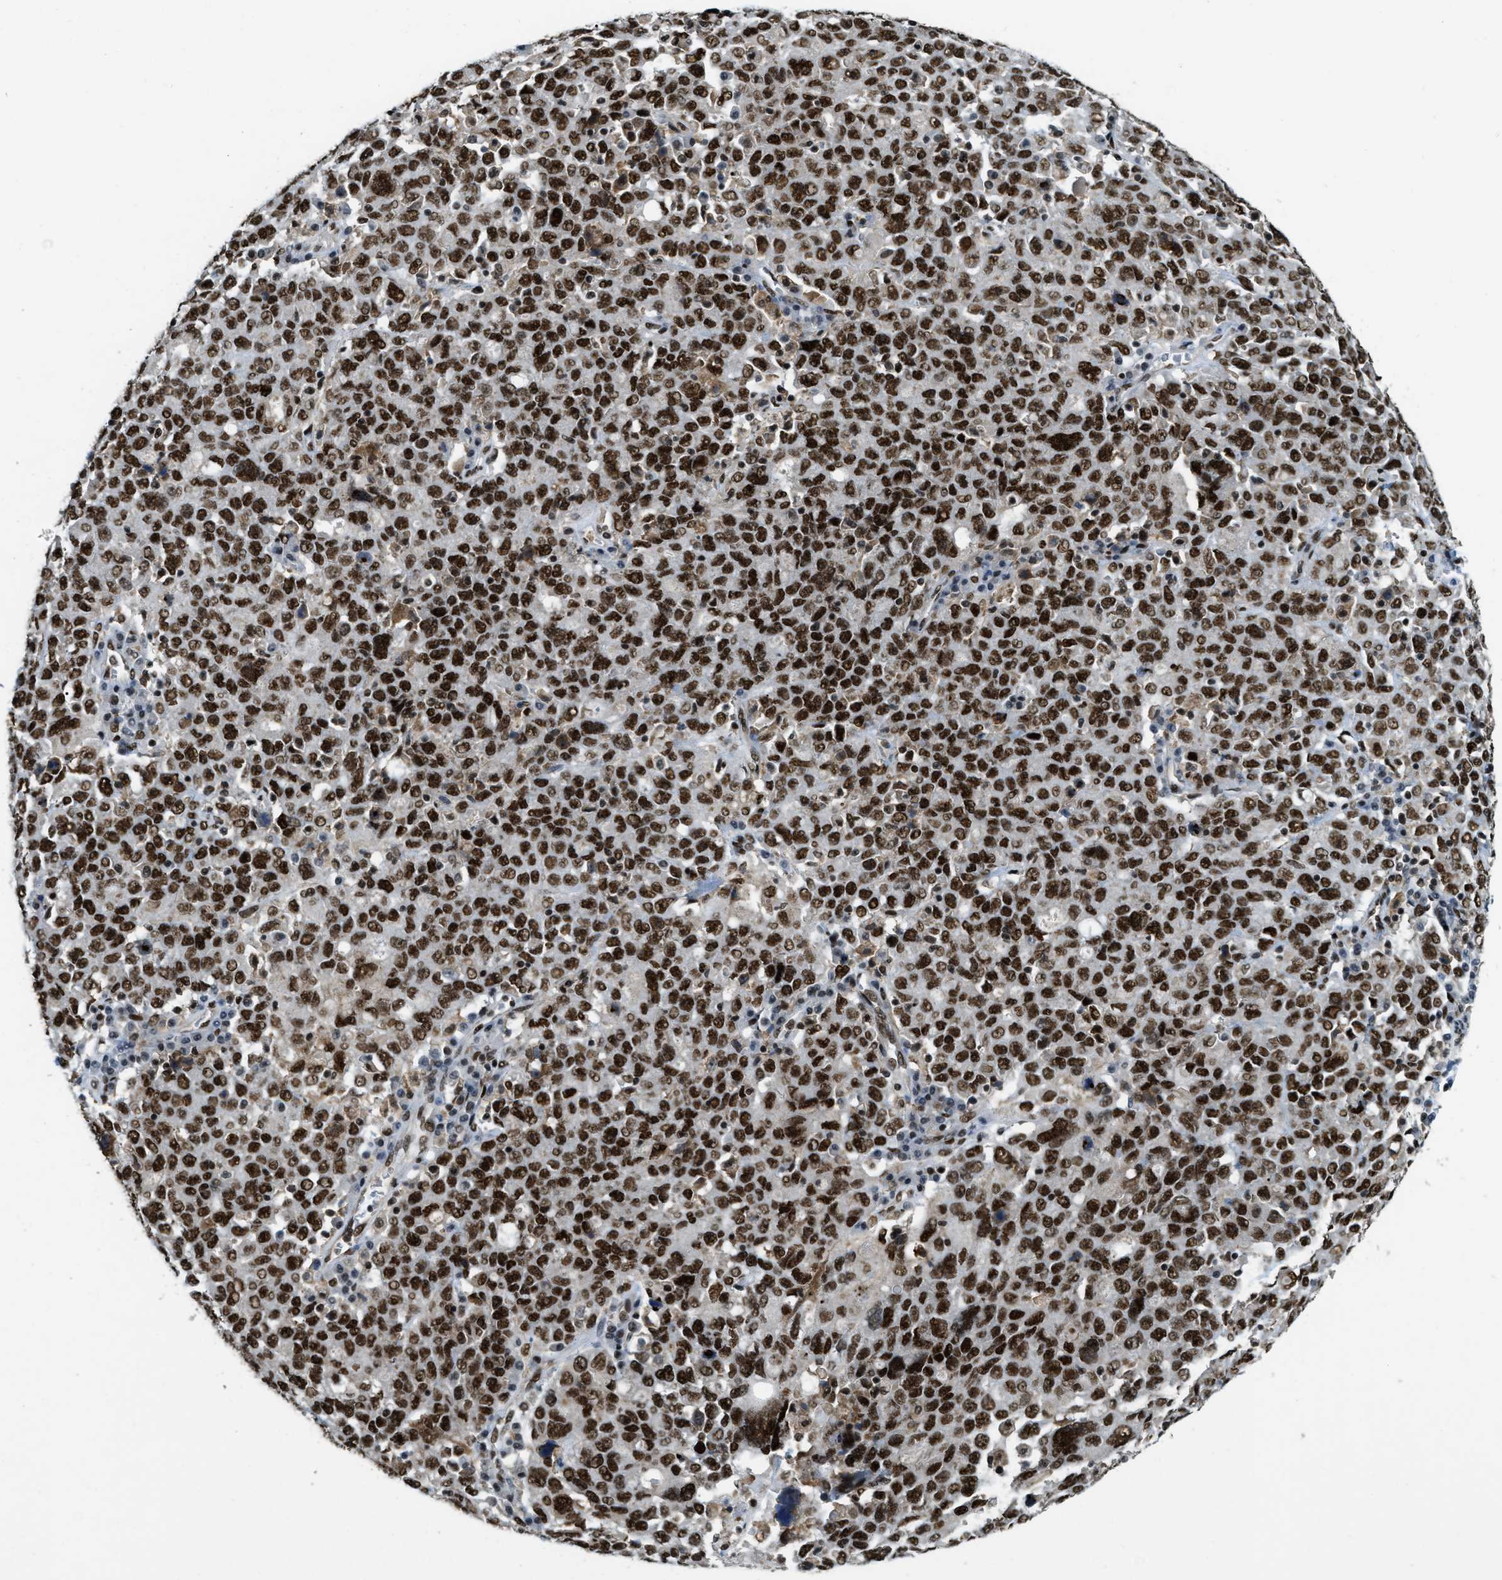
{"staining": {"intensity": "strong", "quantity": ">75%", "location": "nuclear"}, "tissue": "ovarian cancer", "cell_type": "Tumor cells", "image_type": "cancer", "snomed": [{"axis": "morphology", "description": "Carcinoma, endometroid"}, {"axis": "topography", "description": "Ovary"}], "caption": "IHC (DAB) staining of human ovarian cancer (endometroid carcinoma) demonstrates strong nuclear protein expression in approximately >75% of tumor cells. The protein is shown in brown color, while the nuclei are stained blue.", "gene": "NUMA1", "patient": {"sex": "female", "age": 62}}